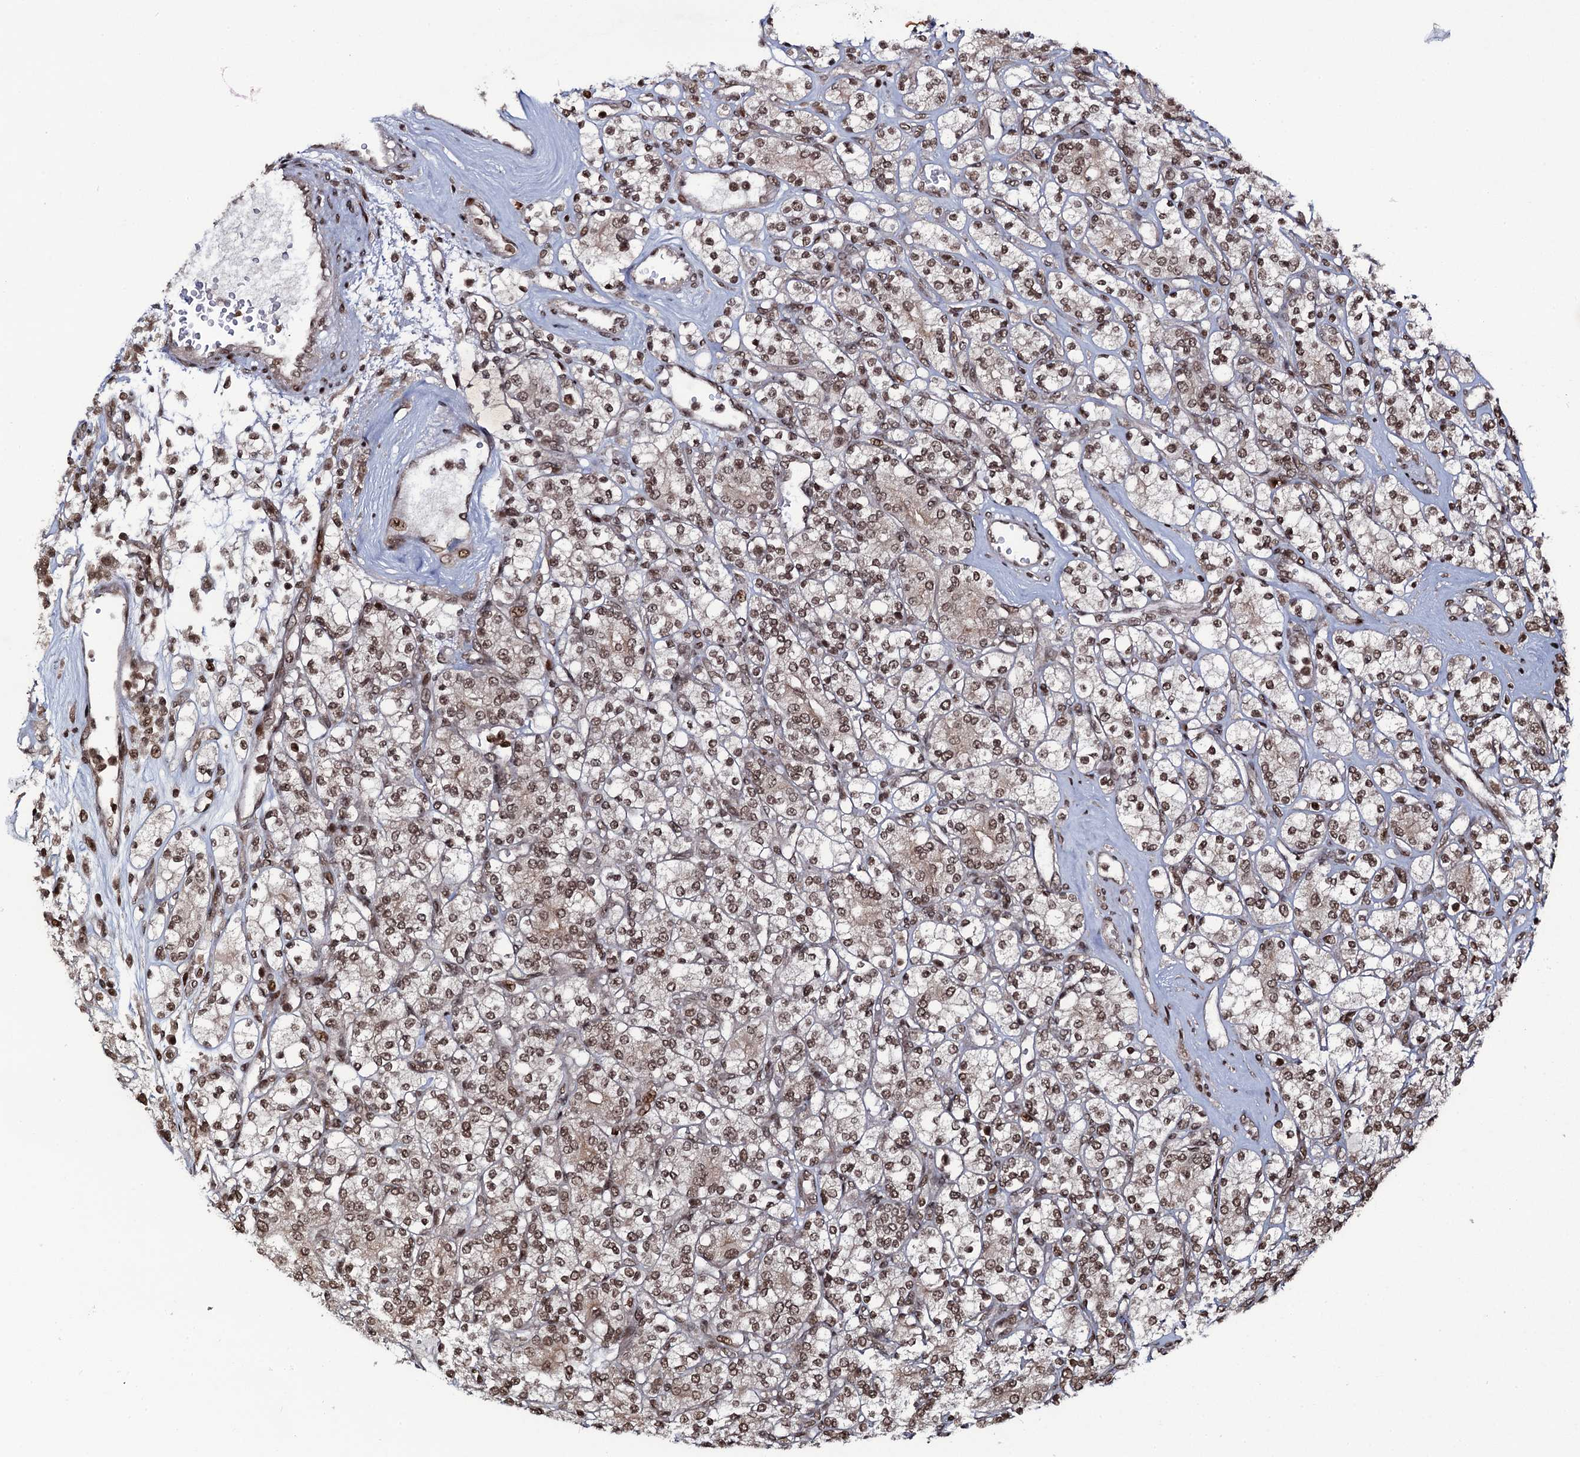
{"staining": {"intensity": "moderate", "quantity": ">75%", "location": "nuclear"}, "tissue": "renal cancer", "cell_type": "Tumor cells", "image_type": "cancer", "snomed": [{"axis": "morphology", "description": "Adenocarcinoma, NOS"}, {"axis": "topography", "description": "Kidney"}], "caption": "Immunohistochemical staining of human adenocarcinoma (renal) exhibits medium levels of moderate nuclear protein staining in about >75% of tumor cells.", "gene": "ZNF169", "patient": {"sex": "male", "age": 77}}